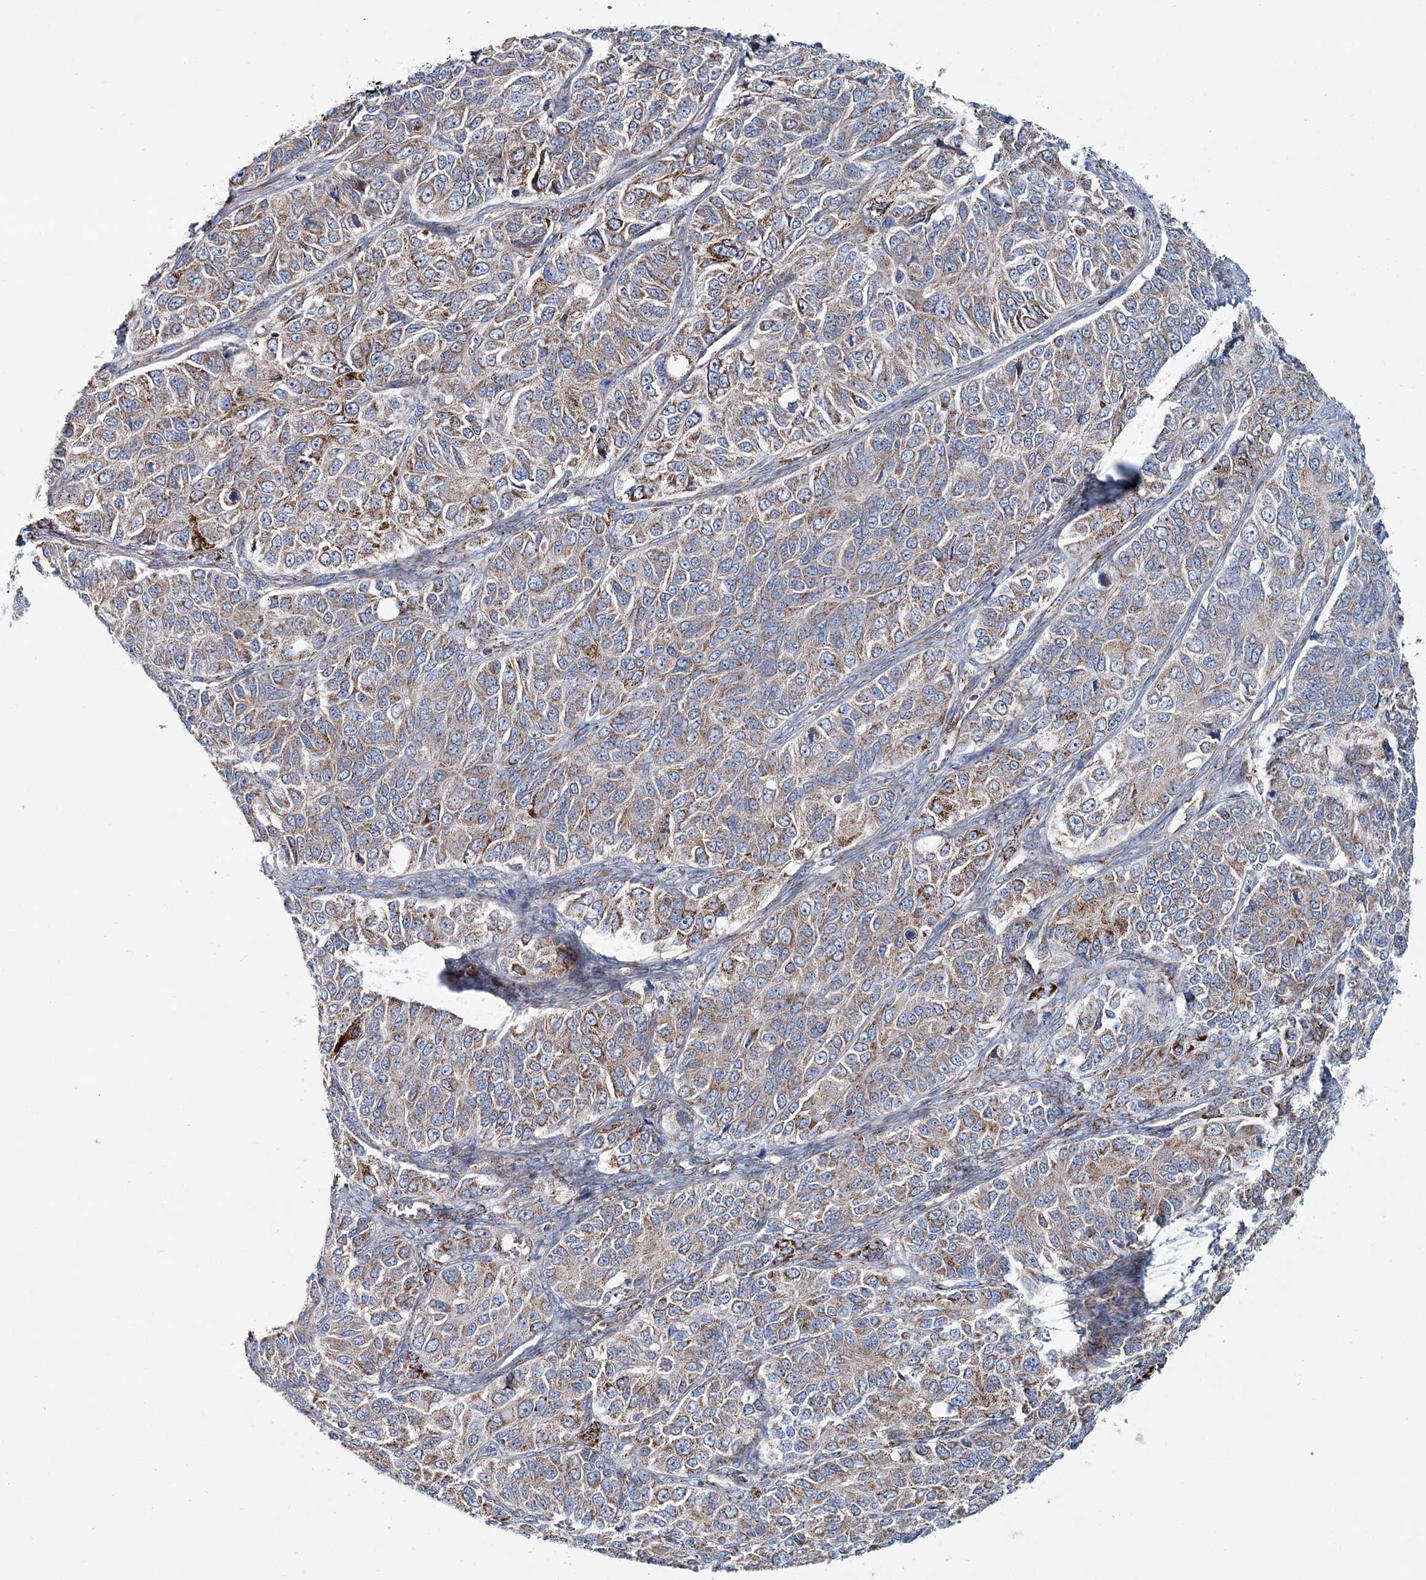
{"staining": {"intensity": "moderate", "quantity": ">75%", "location": "cytoplasmic/membranous"}, "tissue": "ovarian cancer", "cell_type": "Tumor cells", "image_type": "cancer", "snomed": [{"axis": "morphology", "description": "Carcinoma, endometroid"}, {"axis": "topography", "description": "Ovary"}], "caption": "A photomicrograph showing moderate cytoplasmic/membranous positivity in approximately >75% of tumor cells in endometroid carcinoma (ovarian), as visualized by brown immunohistochemical staining.", "gene": "ARHGAP6", "patient": {"sex": "female", "age": 51}}